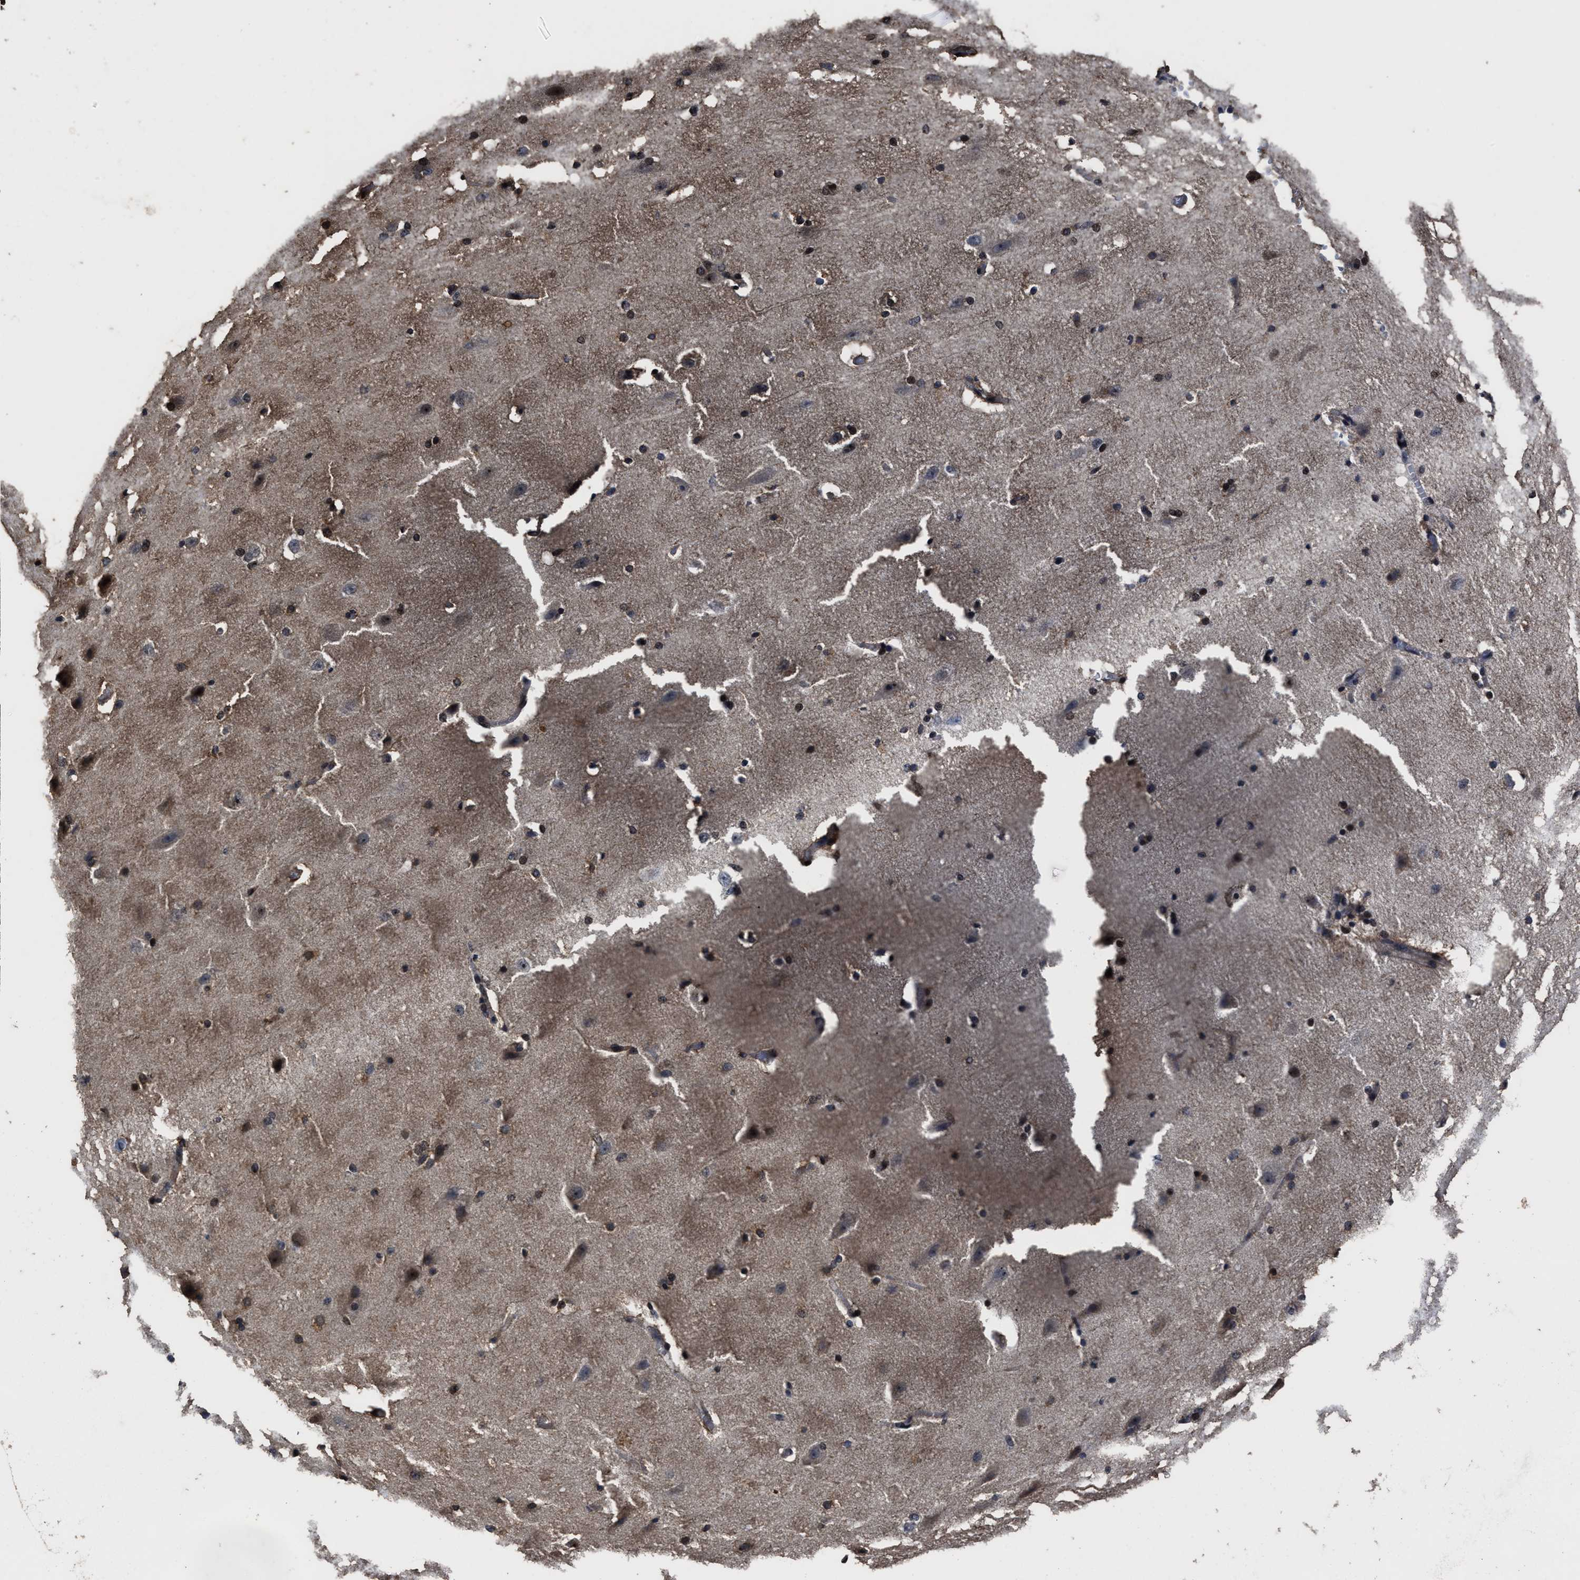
{"staining": {"intensity": "negative", "quantity": "none", "location": "none"}, "tissue": "cerebral cortex", "cell_type": "Endothelial cells", "image_type": "normal", "snomed": [{"axis": "morphology", "description": "Normal tissue, NOS"}, {"axis": "topography", "description": "Cerebral cortex"}, {"axis": "topography", "description": "Hippocampus"}], "caption": "Histopathology image shows no significant protein staining in endothelial cells of benign cerebral cortex.", "gene": "RSBN1L", "patient": {"sex": "female", "age": 19}}